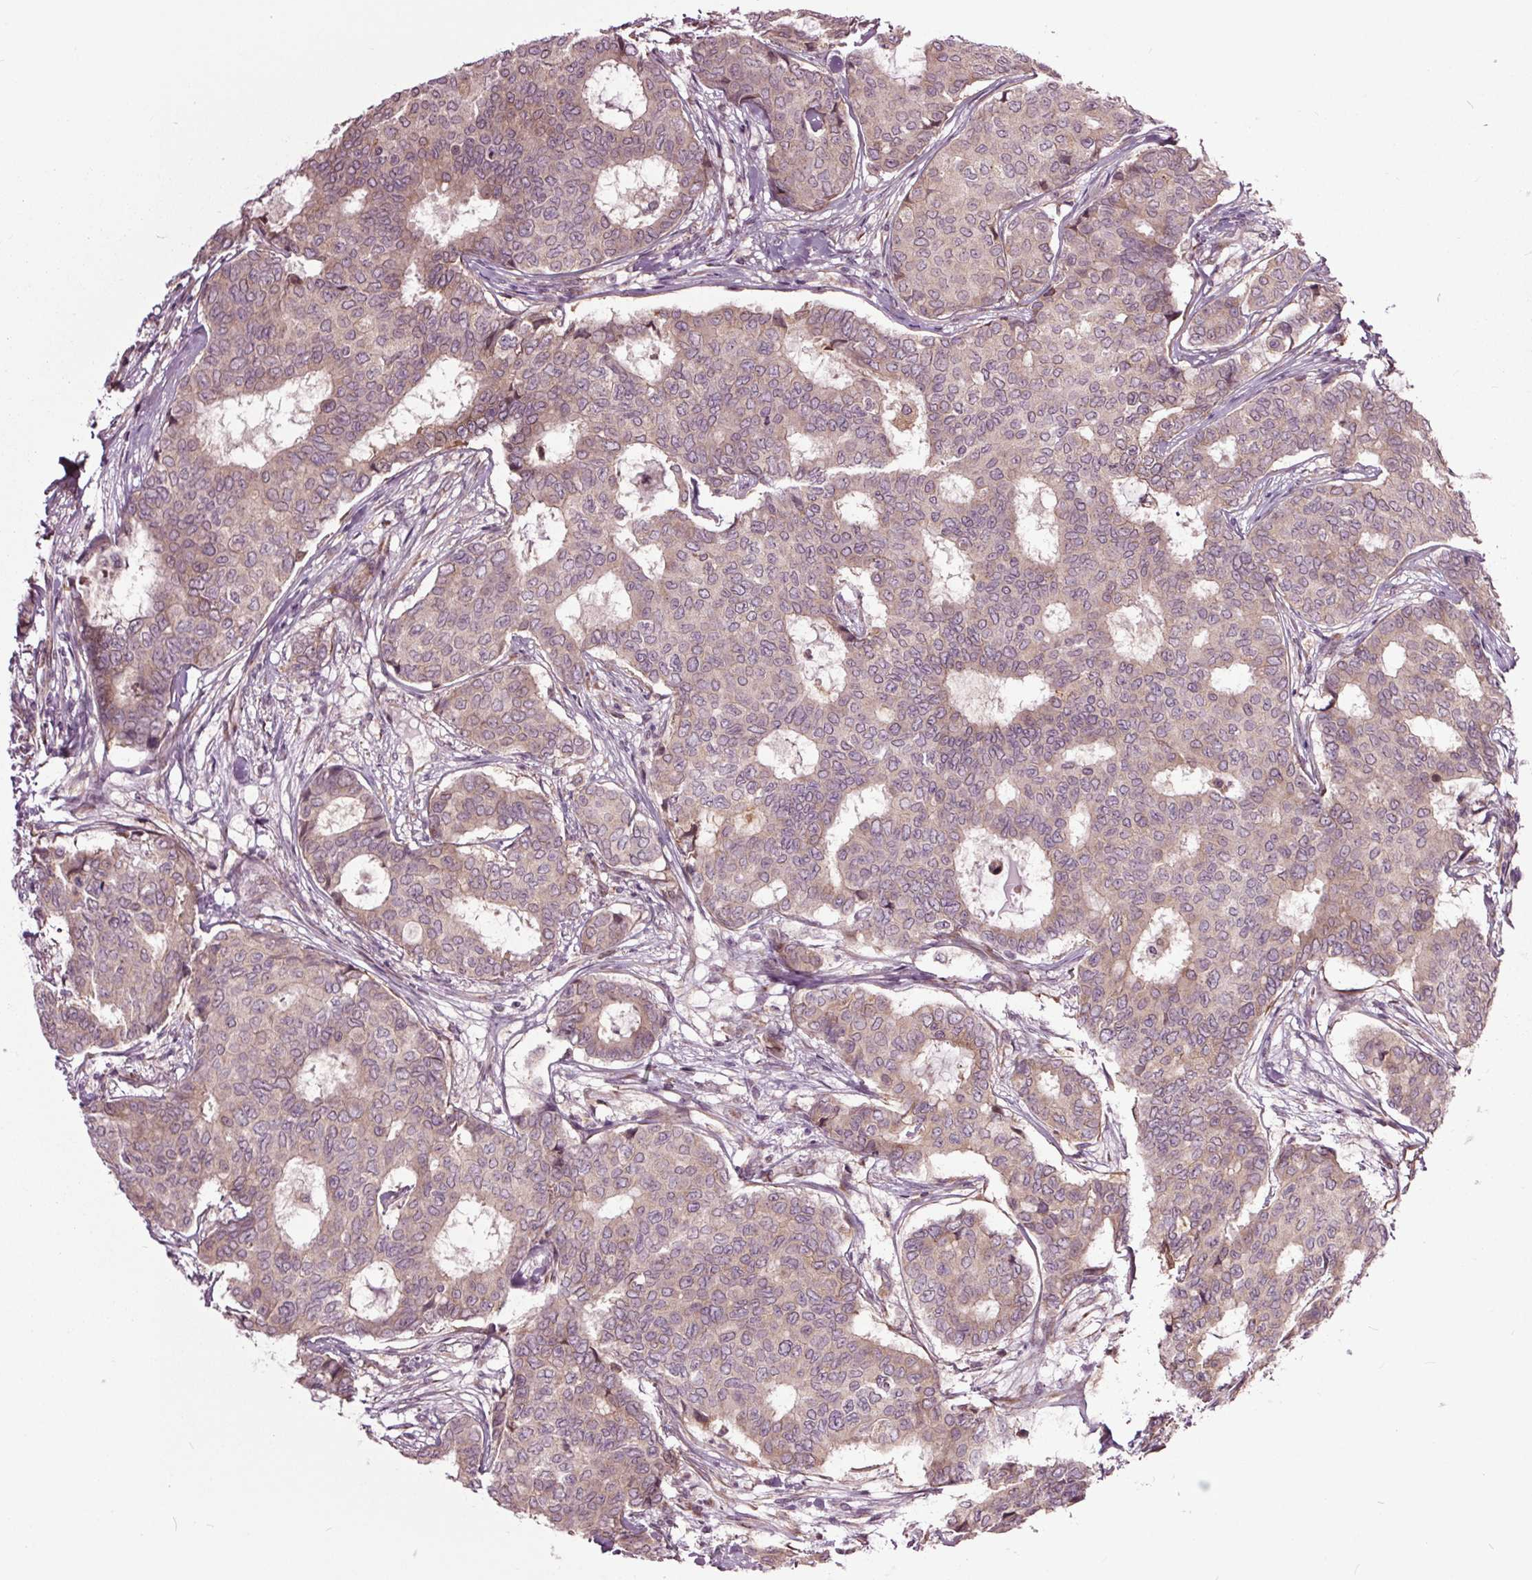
{"staining": {"intensity": "weak", "quantity": "<25%", "location": "cytoplasmic/membranous"}, "tissue": "breast cancer", "cell_type": "Tumor cells", "image_type": "cancer", "snomed": [{"axis": "morphology", "description": "Duct carcinoma"}, {"axis": "topography", "description": "Breast"}], "caption": "Immunohistochemistry (IHC) histopathology image of invasive ductal carcinoma (breast) stained for a protein (brown), which displays no positivity in tumor cells.", "gene": "HAUS5", "patient": {"sex": "female", "age": 75}}